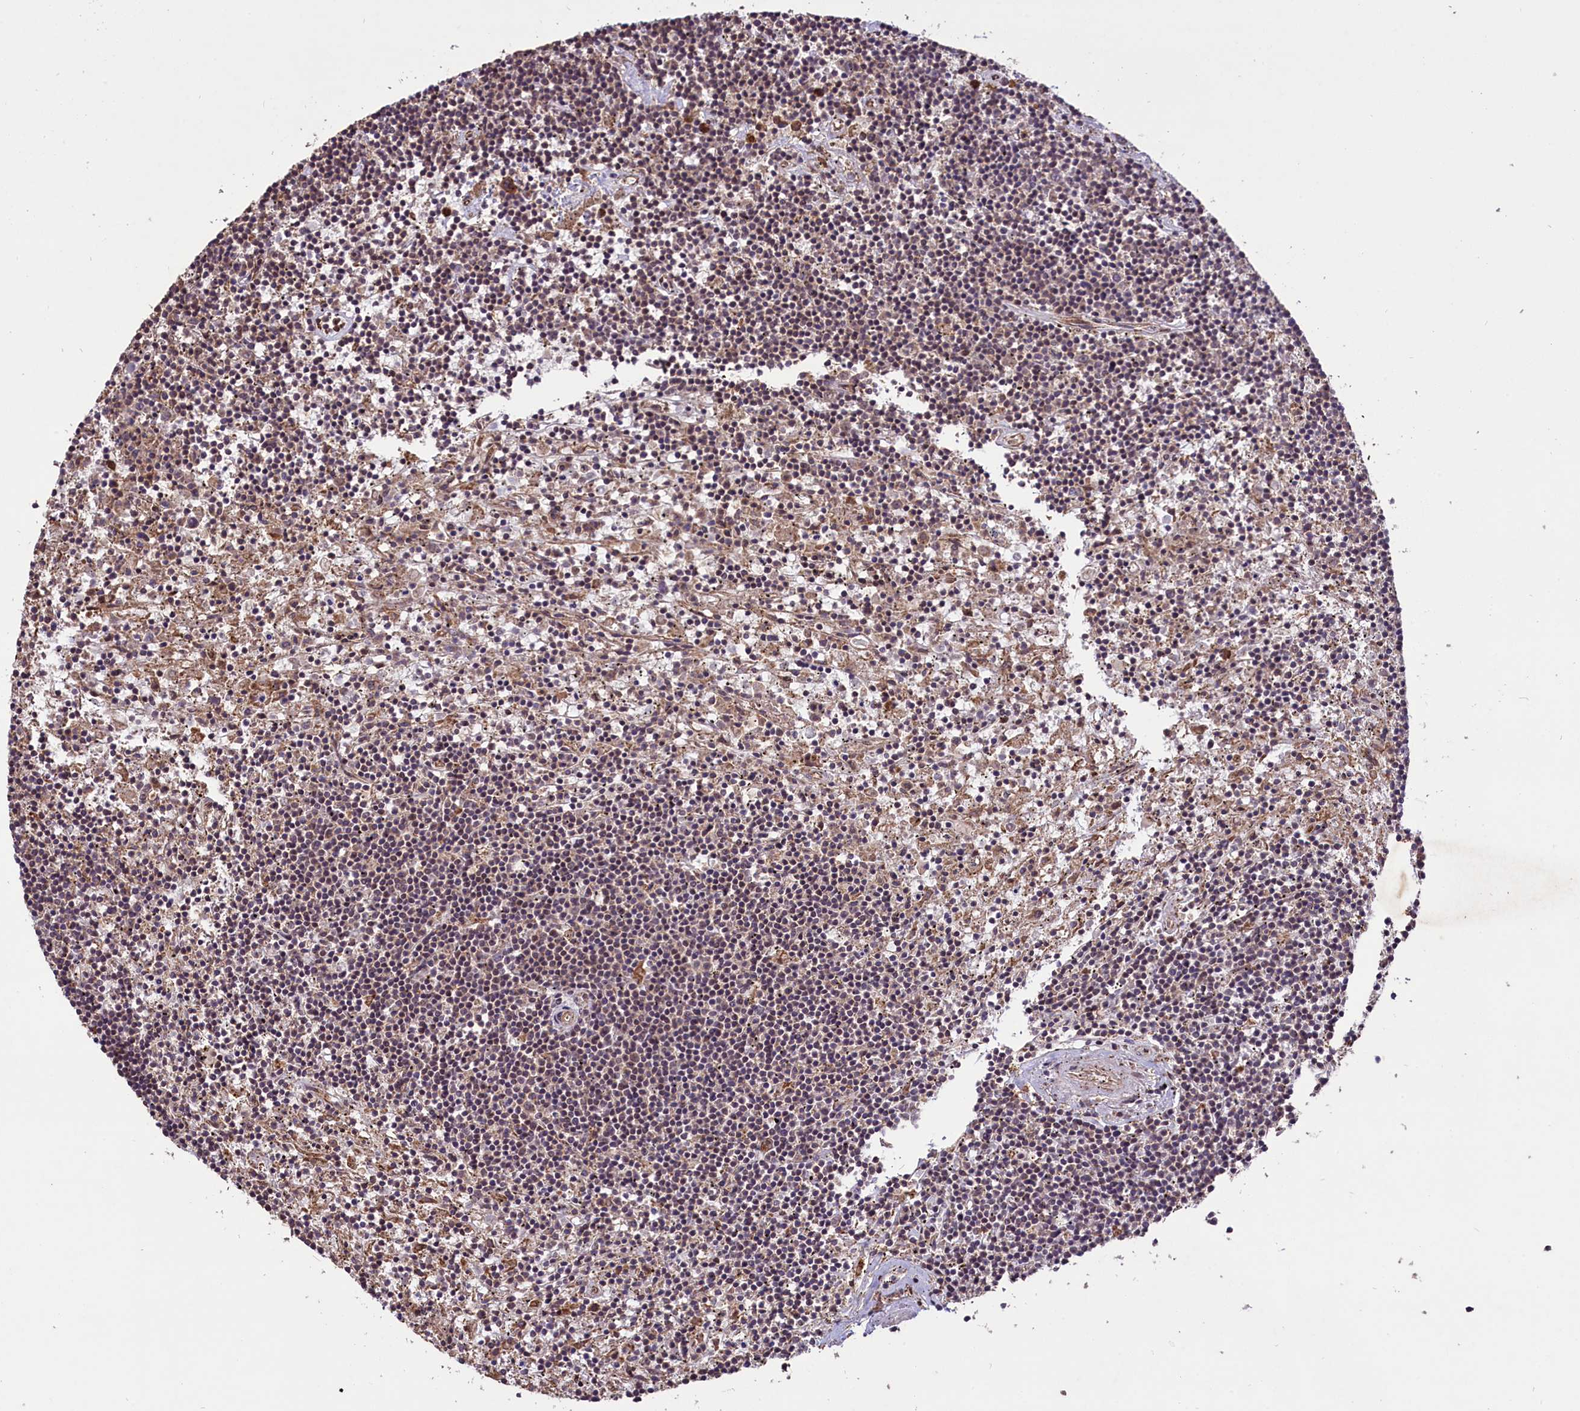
{"staining": {"intensity": "weak", "quantity": "<25%", "location": "cytoplasmic/membranous"}, "tissue": "lymphoma", "cell_type": "Tumor cells", "image_type": "cancer", "snomed": [{"axis": "morphology", "description": "Malignant lymphoma, non-Hodgkin's type, Low grade"}, {"axis": "topography", "description": "Spleen"}], "caption": "A photomicrograph of human lymphoma is negative for staining in tumor cells.", "gene": "HDAC5", "patient": {"sex": "male", "age": 76}}